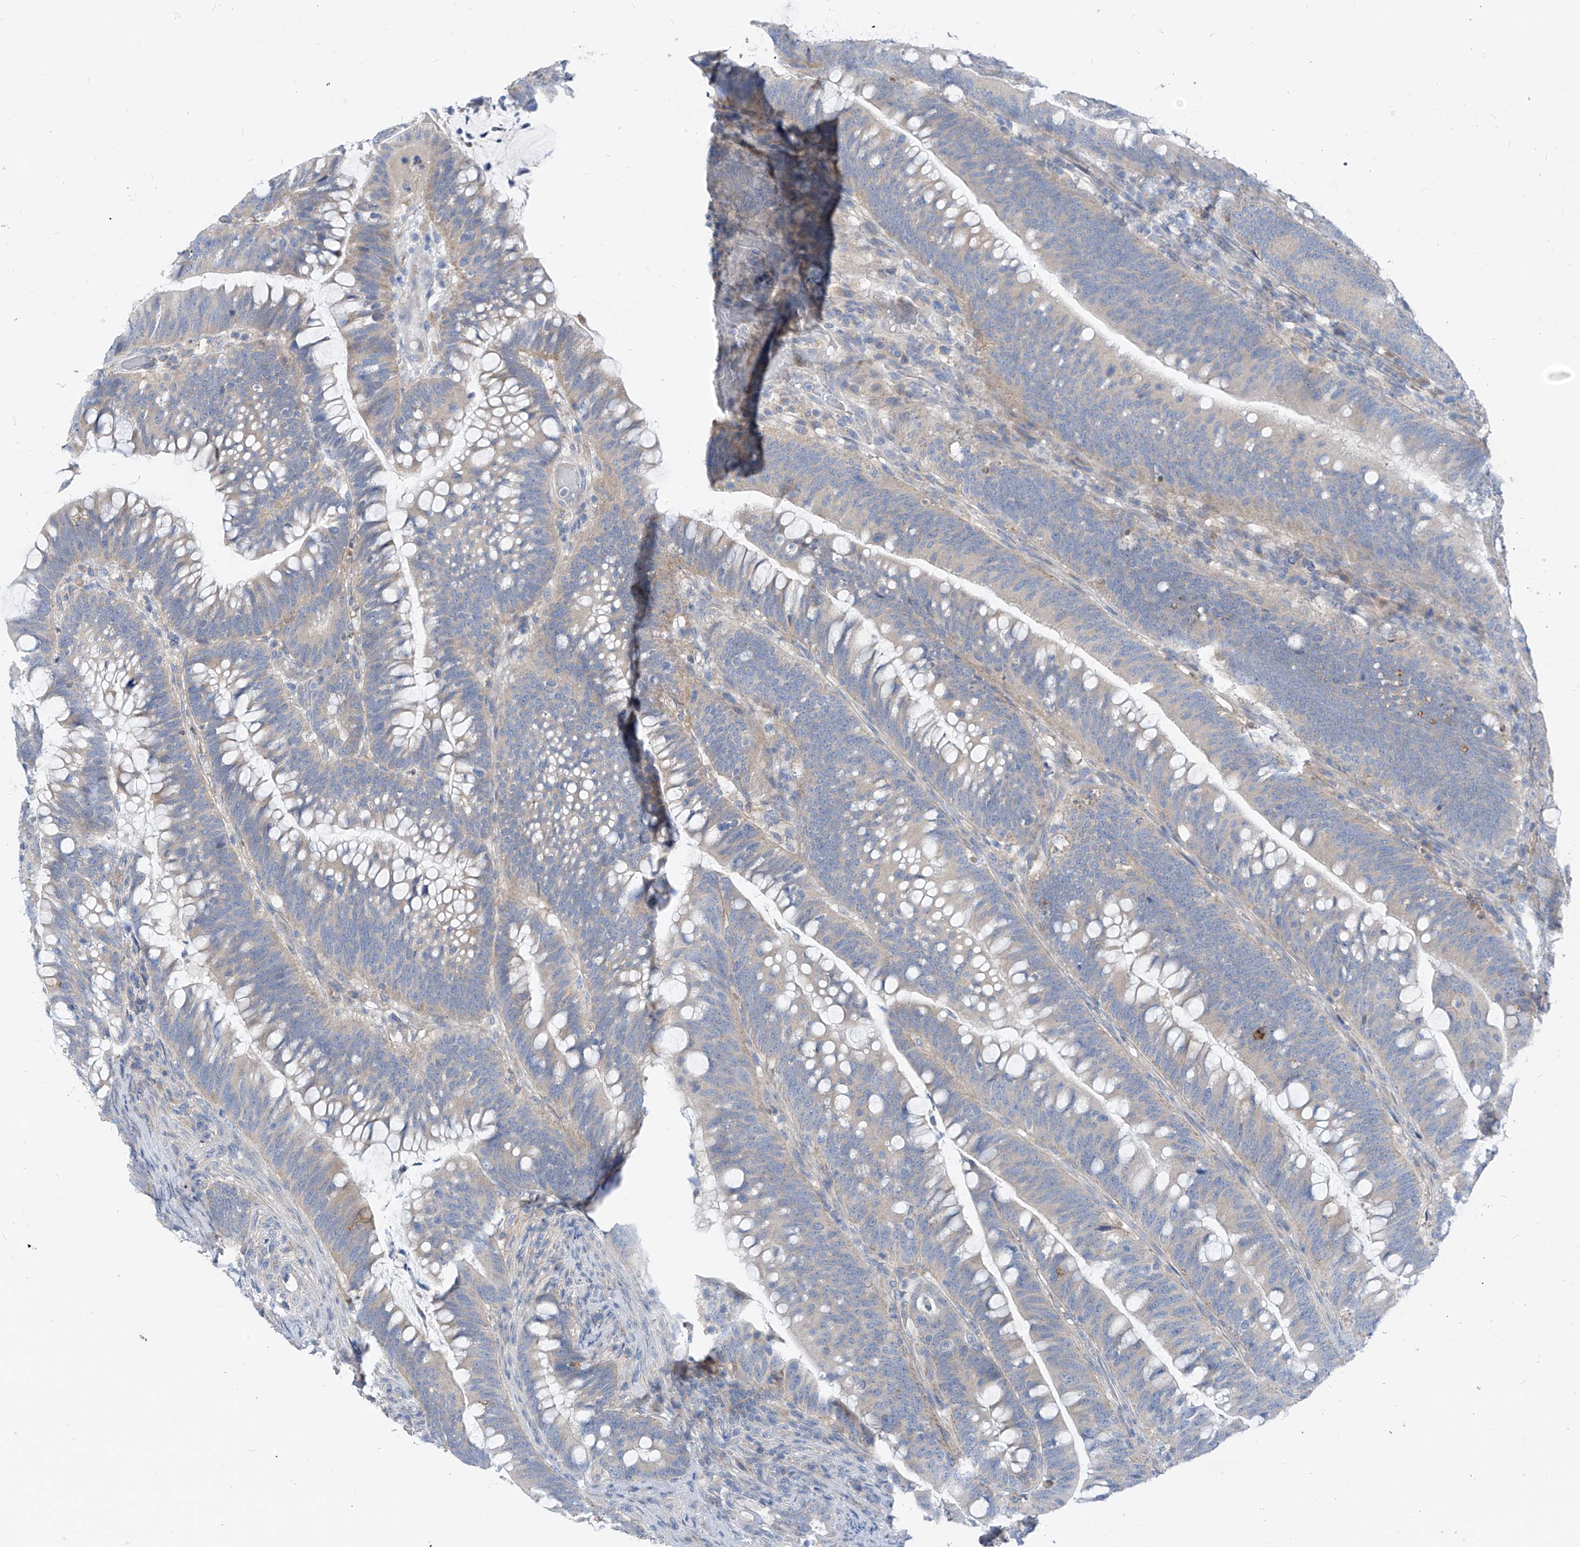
{"staining": {"intensity": "negative", "quantity": "none", "location": "none"}, "tissue": "colorectal cancer", "cell_type": "Tumor cells", "image_type": "cancer", "snomed": [{"axis": "morphology", "description": "Adenocarcinoma, NOS"}, {"axis": "topography", "description": "Colon"}], "caption": "Immunohistochemical staining of human colorectal cancer shows no significant expression in tumor cells.", "gene": "LDAH", "patient": {"sex": "female", "age": 66}}